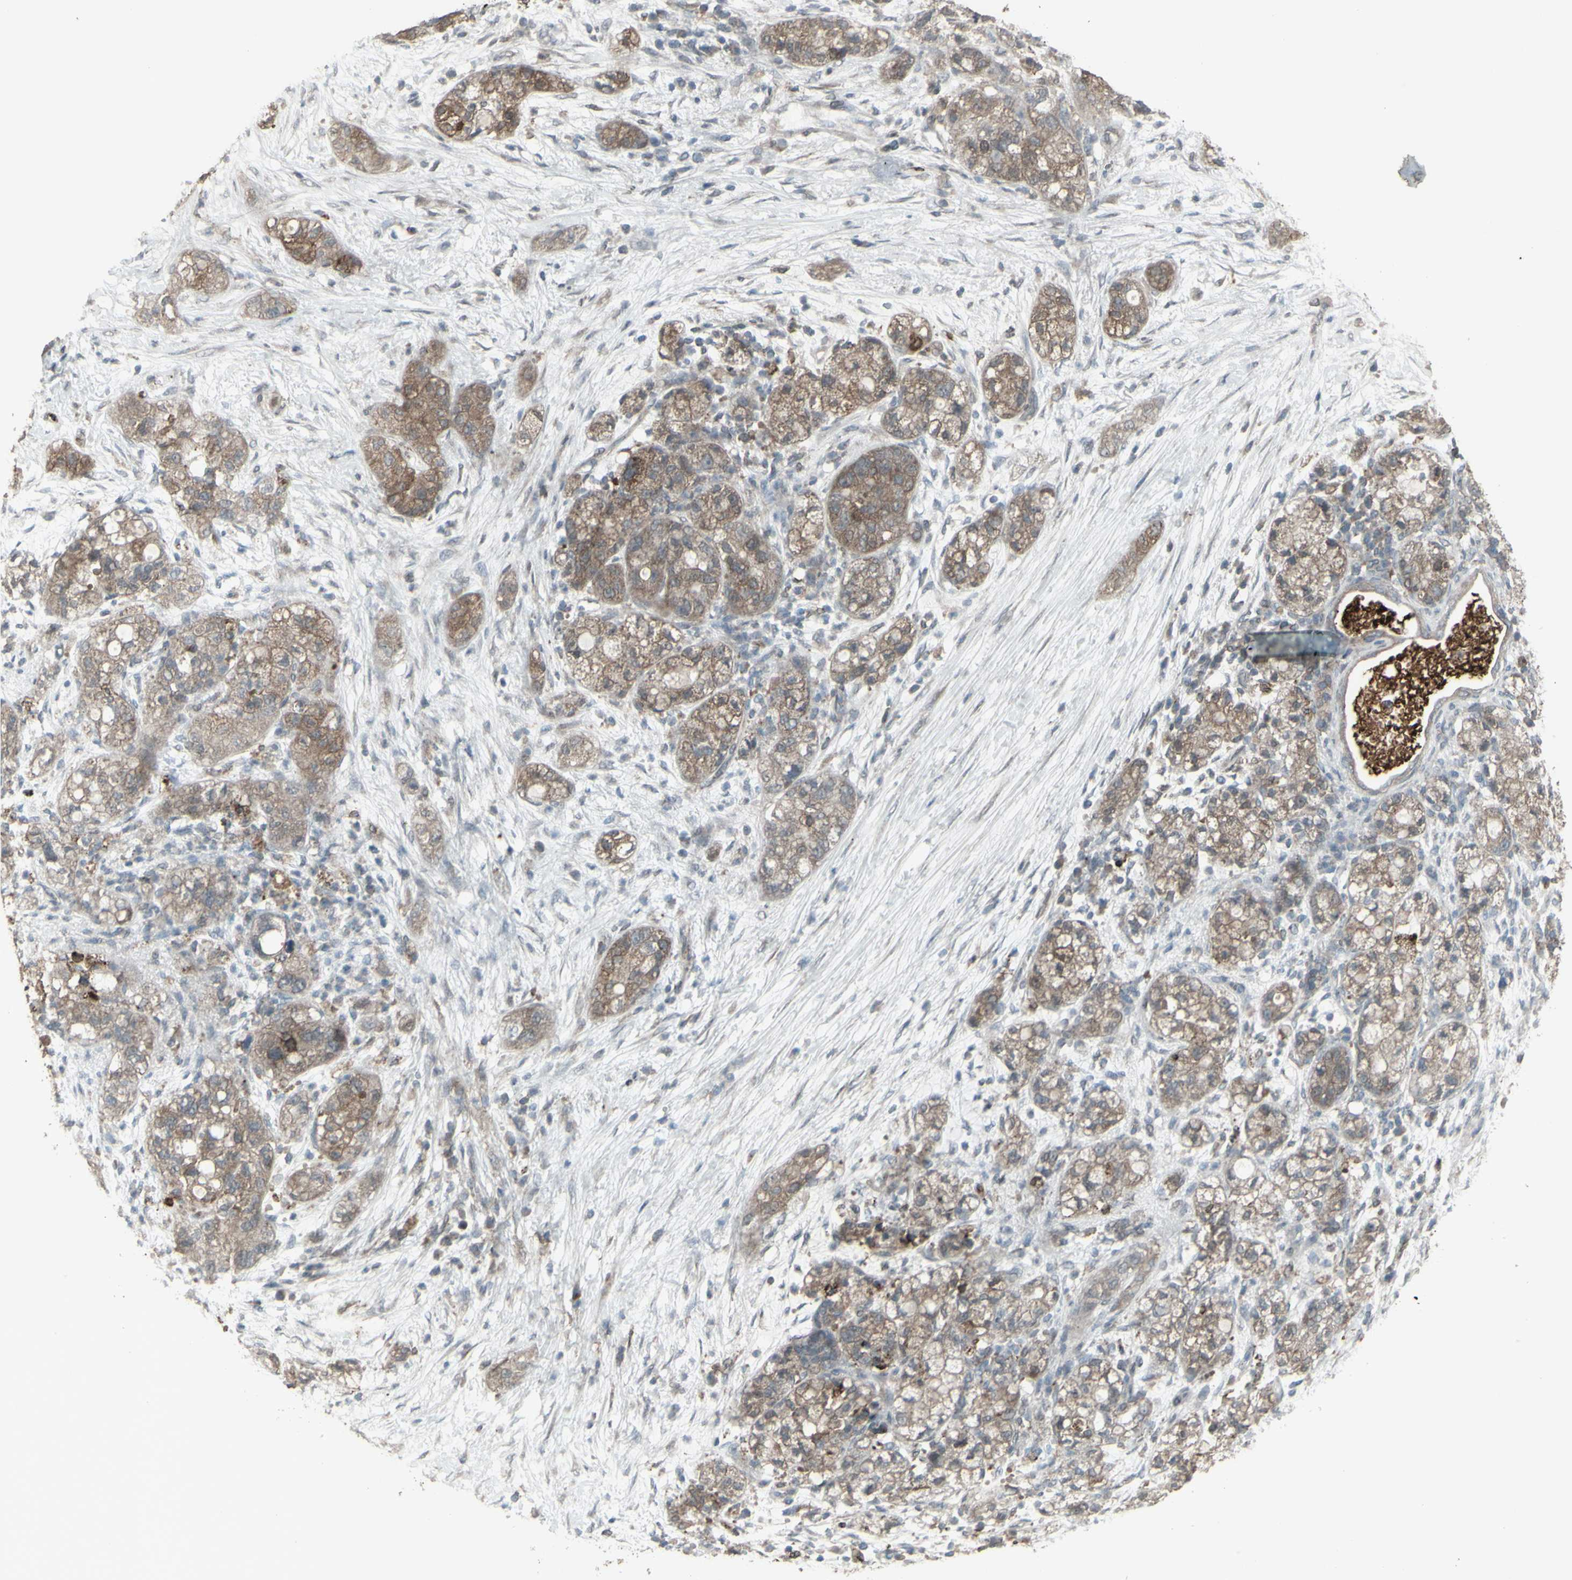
{"staining": {"intensity": "moderate", "quantity": ">75%", "location": "cytoplasmic/membranous"}, "tissue": "pancreatic cancer", "cell_type": "Tumor cells", "image_type": "cancer", "snomed": [{"axis": "morphology", "description": "Adenocarcinoma, NOS"}, {"axis": "topography", "description": "Pancreas"}], "caption": "Moderate cytoplasmic/membranous positivity for a protein is appreciated in approximately >75% of tumor cells of pancreatic adenocarcinoma using immunohistochemistry (IHC).", "gene": "SMO", "patient": {"sex": "female", "age": 78}}